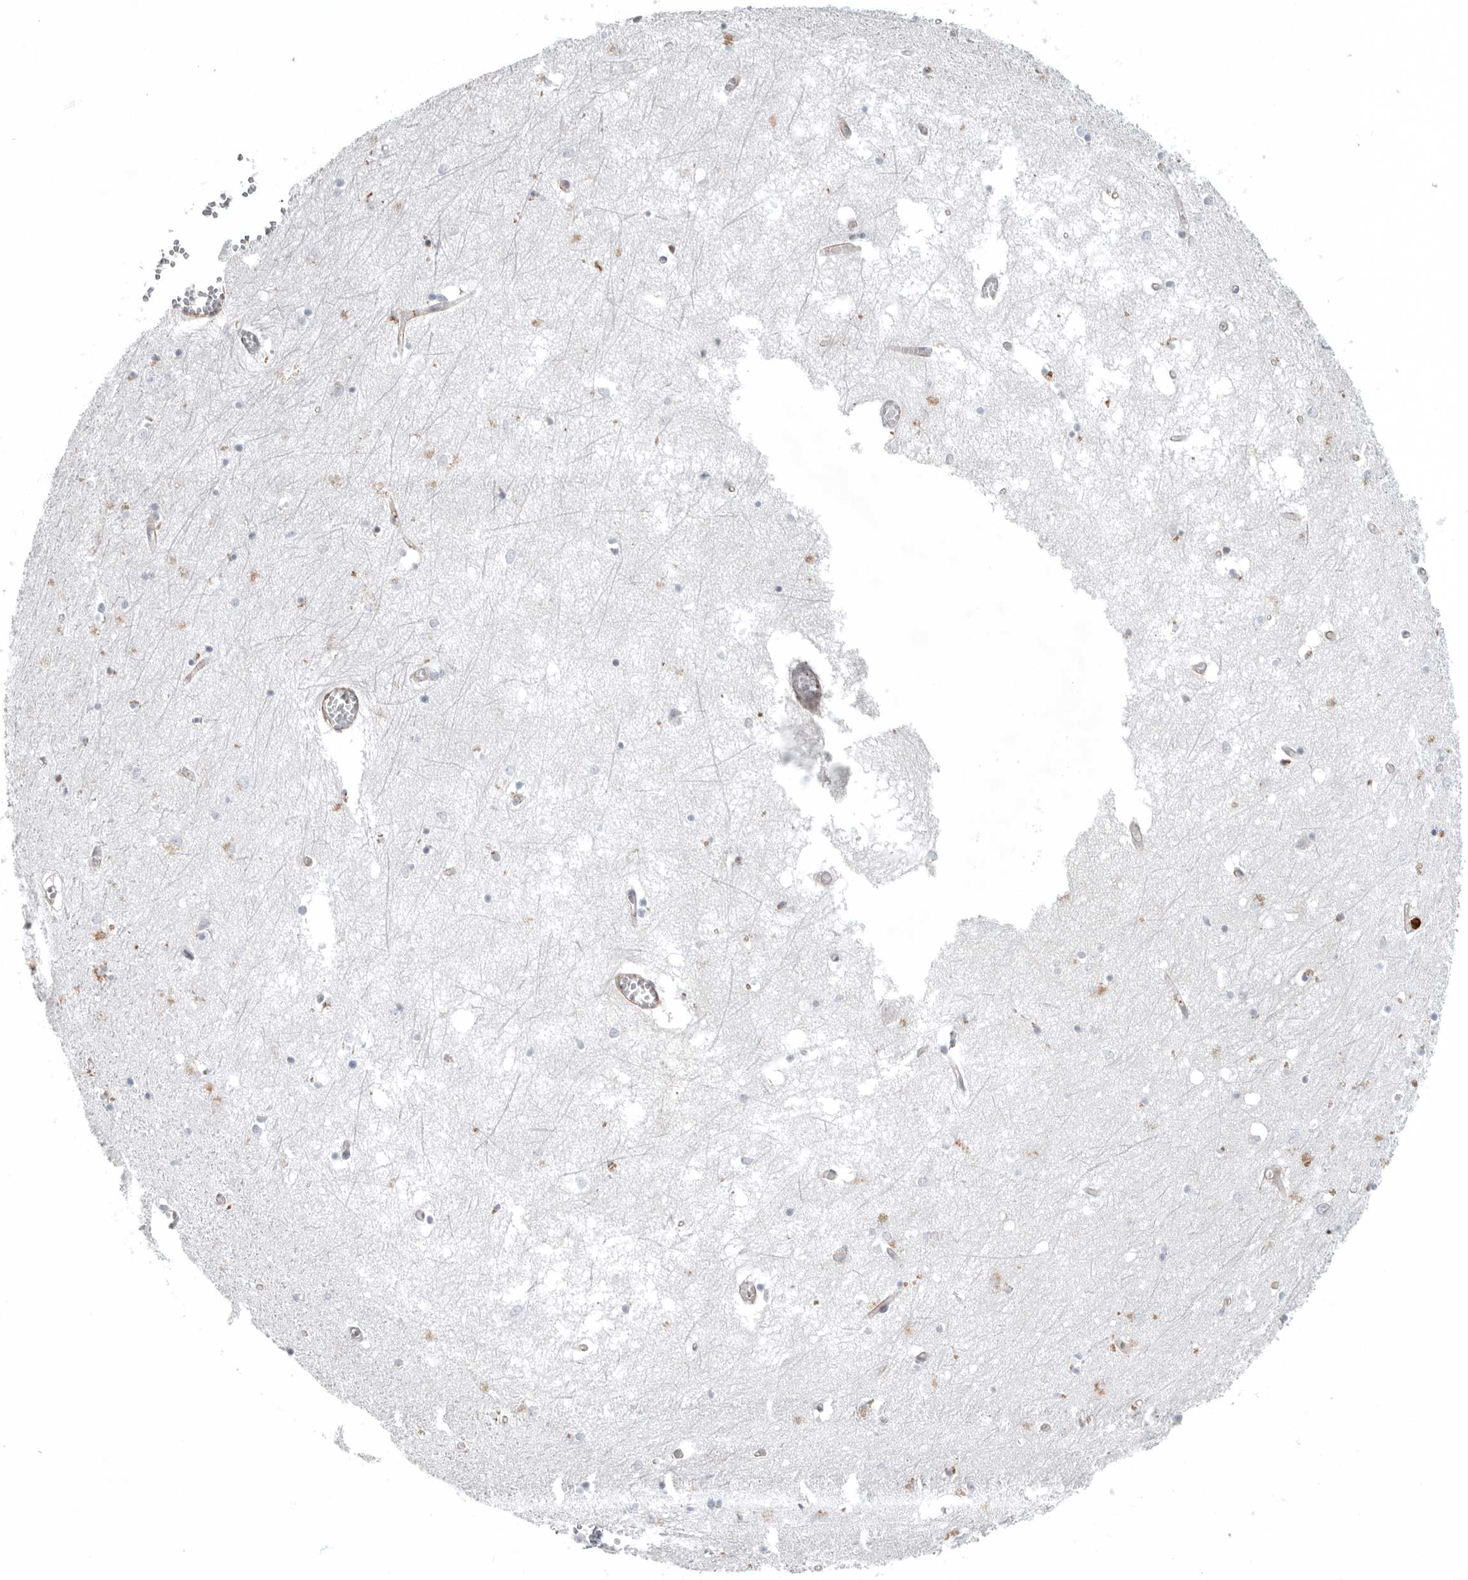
{"staining": {"intensity": "weak", "quantity": "<25%", "location": "cytoplasmic/membranous"}, "tissue": "hippocampus", "cell_type": "Glial cells", "image_type": "normal", "snomed": [{"axis": "morphology", "description": "Normal tissue, NOS"}, {"axis": "topography", "description": "Hippocampus"}], "caption": "IHC of normal hippocampus exhibits no positivity in glial cells. The staining is performed using DAB brown chromogen with nuclei counter-stained in using hematoxylin.", "gene": "LONRF1", "patient": {"sex": "male", "age": 70}}